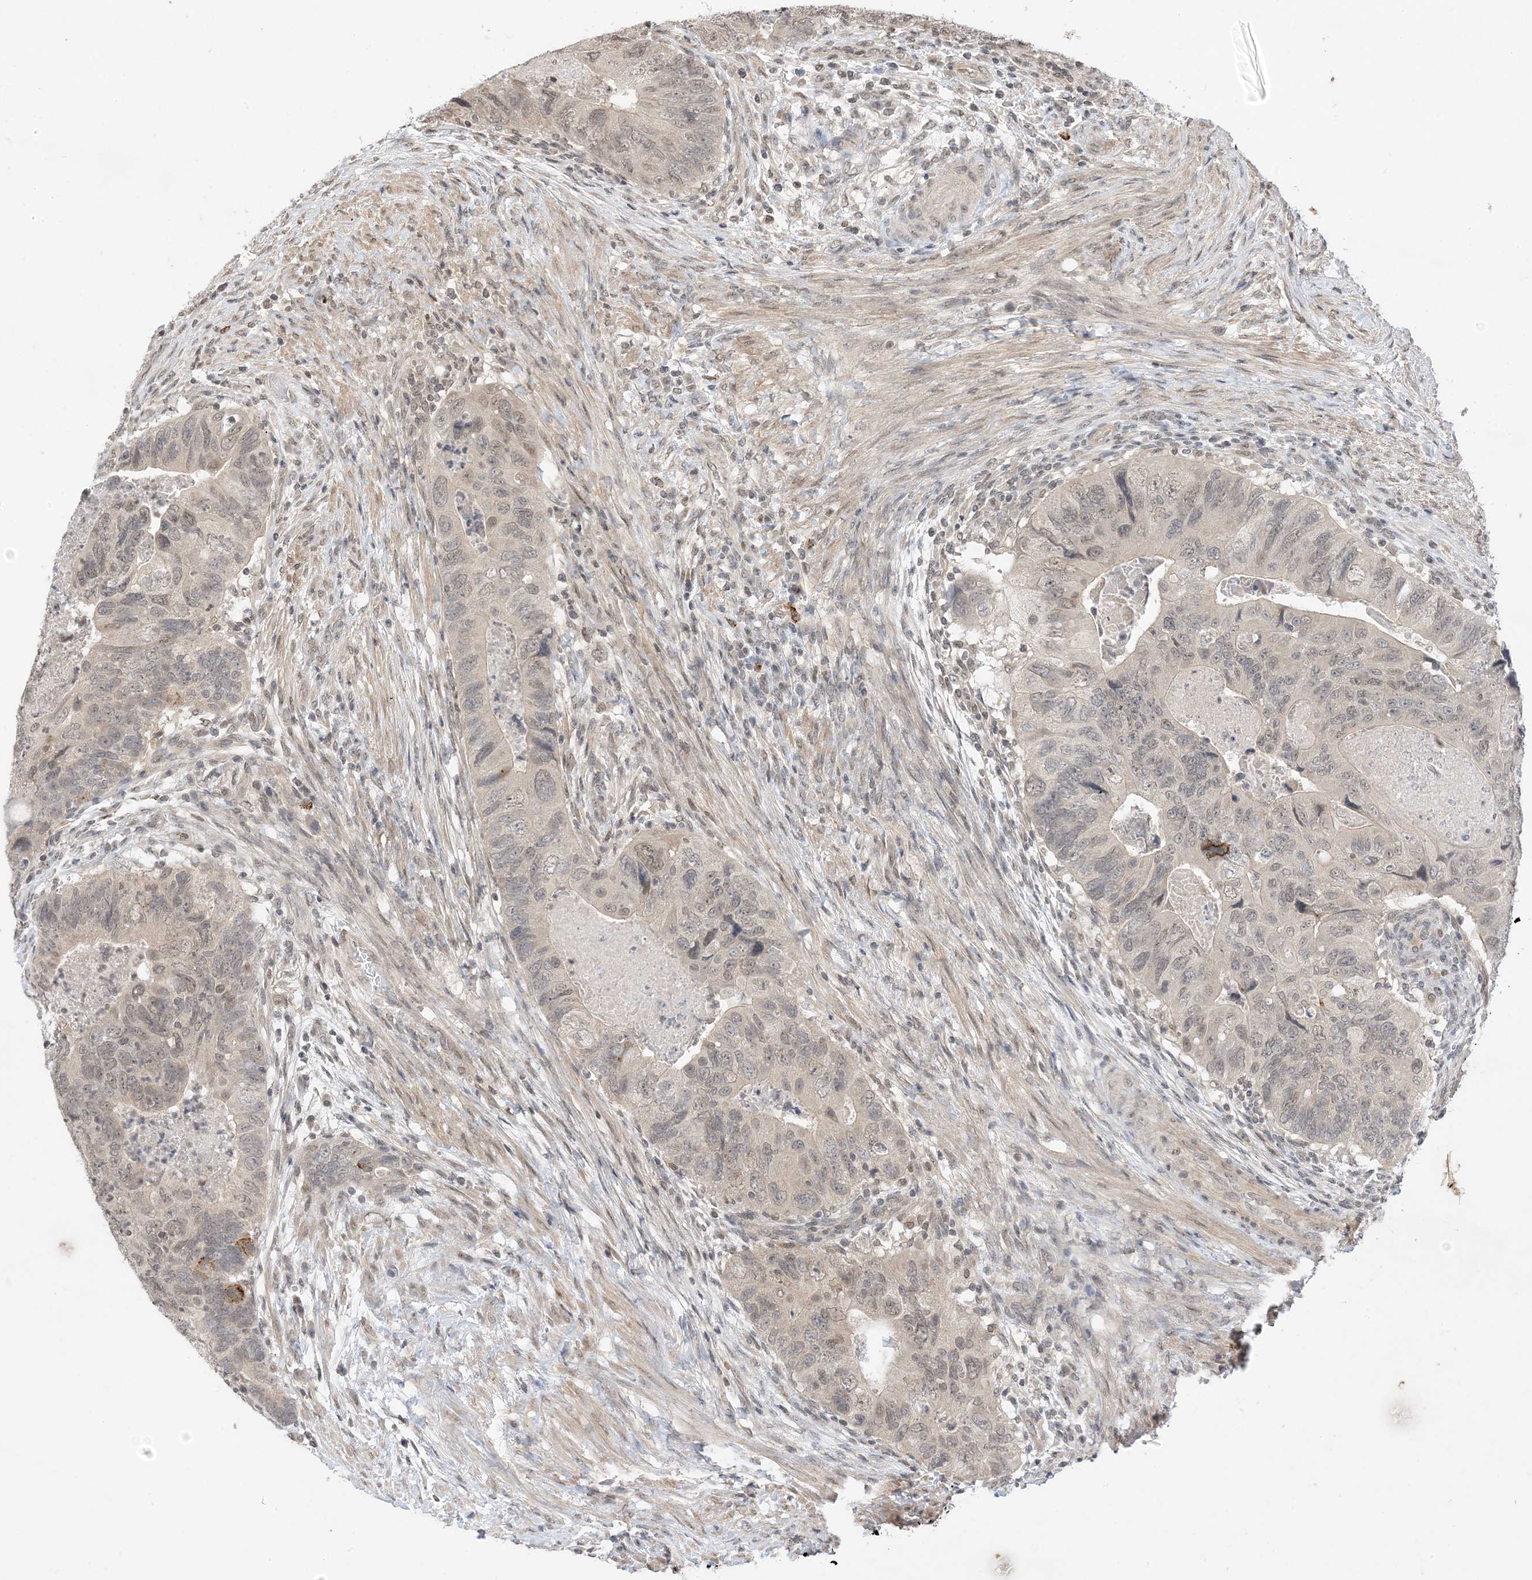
{"staining": {"intensity": "weak", "quantity": "25%-75%", "location": "nuclear"}, "tissue": "colorectal cancer", "cell_type": "Tumor cells", "image_type": "cancer", "snomed": [{"axis": "morphology", "description": "Adenocarcinoma, NOS"}, {"axis": "topography", "description": "Rectum"}], "caption": "Immunohistochemical staining of human adenocarcinoma (colorectal) shows low levels of weak nuclear protein staining in about 25%-75% of tumor cells.", "gene": "RANBP9", "patient": {"sex": "male", "age": 63}}